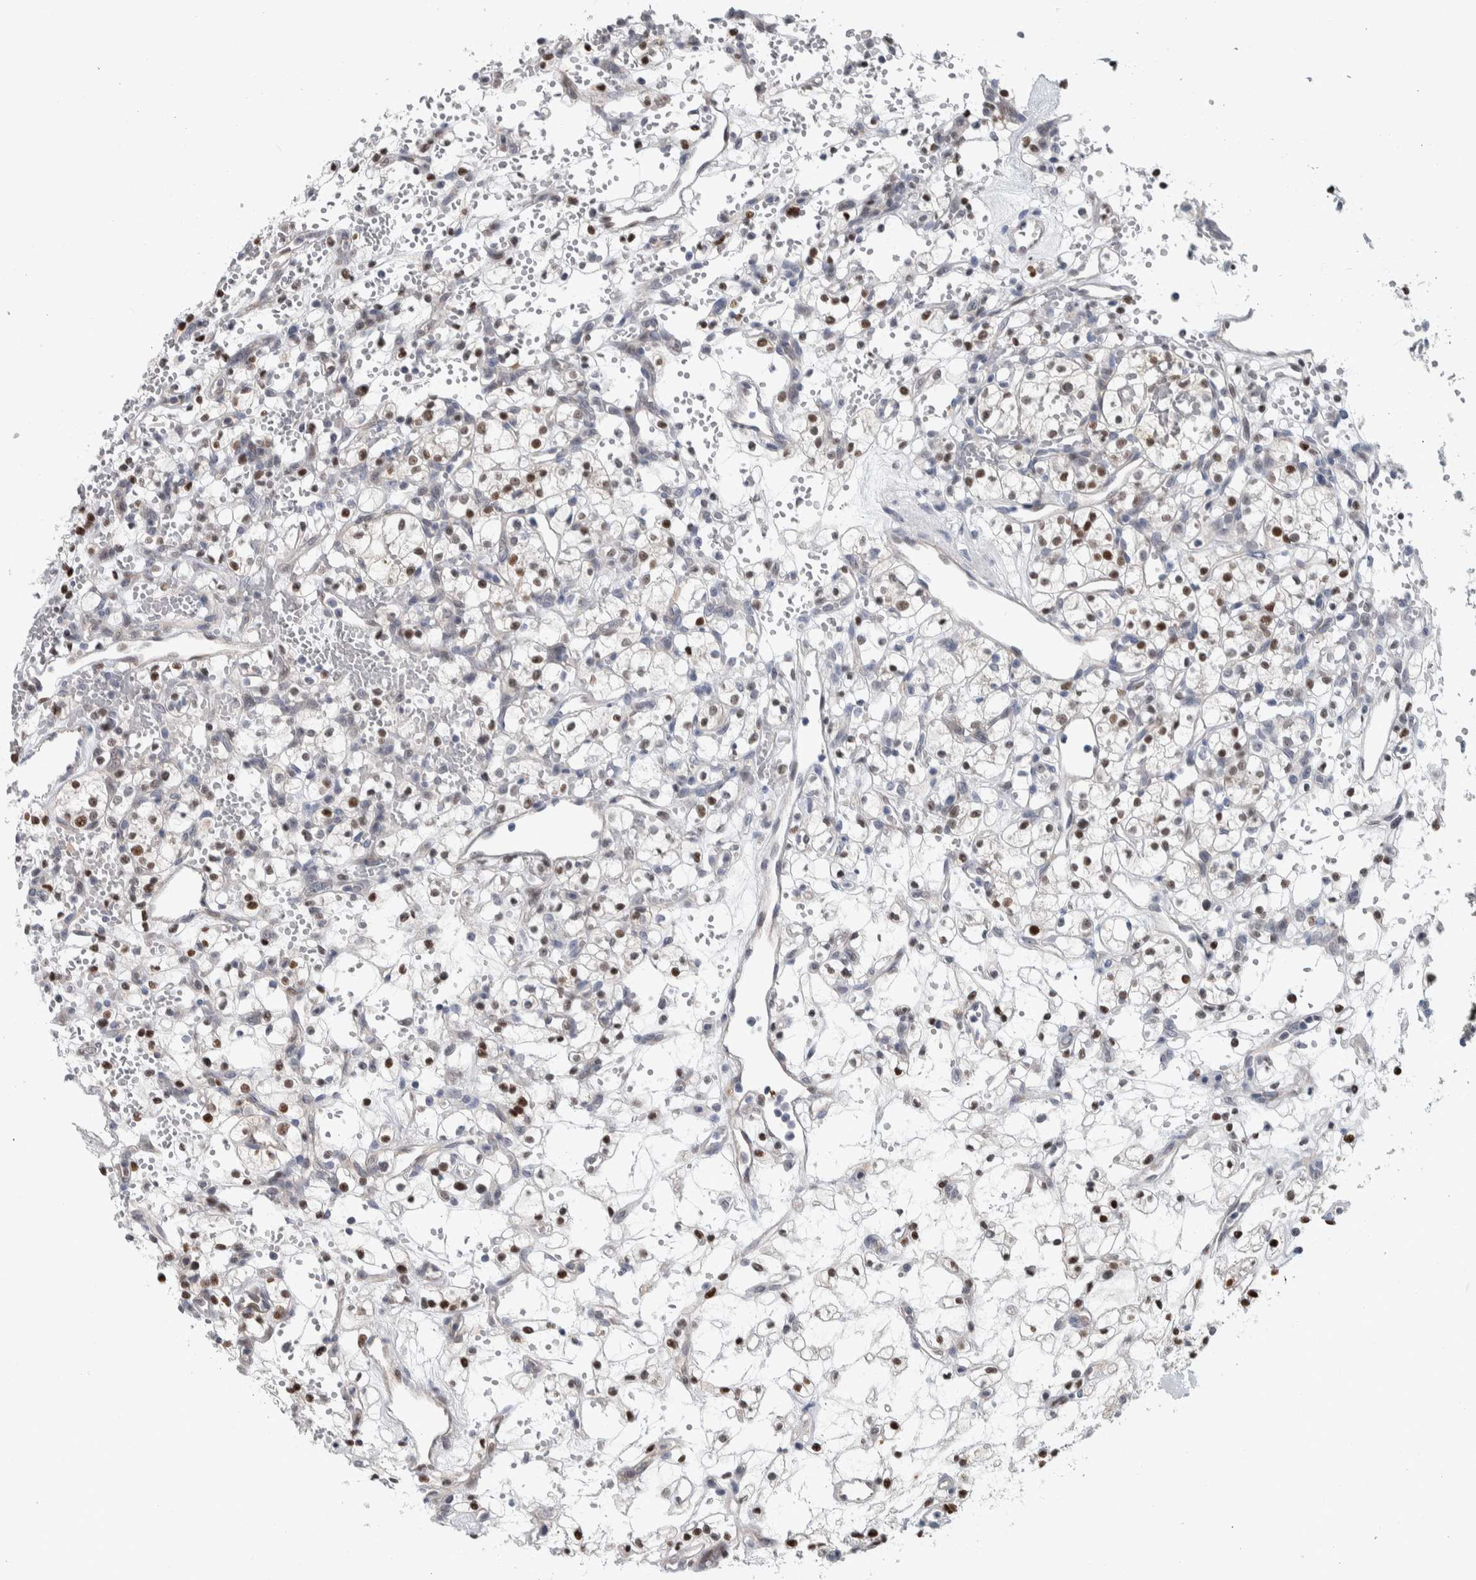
{"staining": {"intensity": "strong", "quantity": "25%-75%", "location": "nuclear"}, "tissue": "renal cancer", "cell_type": "Tumor cells", "image_type": "cancer", "snomed": [{"axis": "morphology", "description": "Adenocarcinoma, NOS"}, {"axis": "topography", "description": "Kidney"}], "caption": "DAB (3,3'-diaminobenzidine) immunohistochemical staining of human renal adenocarcinoma demonstrates strong nuclear protein expression in approximately 25%-75% of tumor cells. Nuclei are stained in blue.", "gene": "PTPA", "patient": {"sex": "female", "age": 60}}